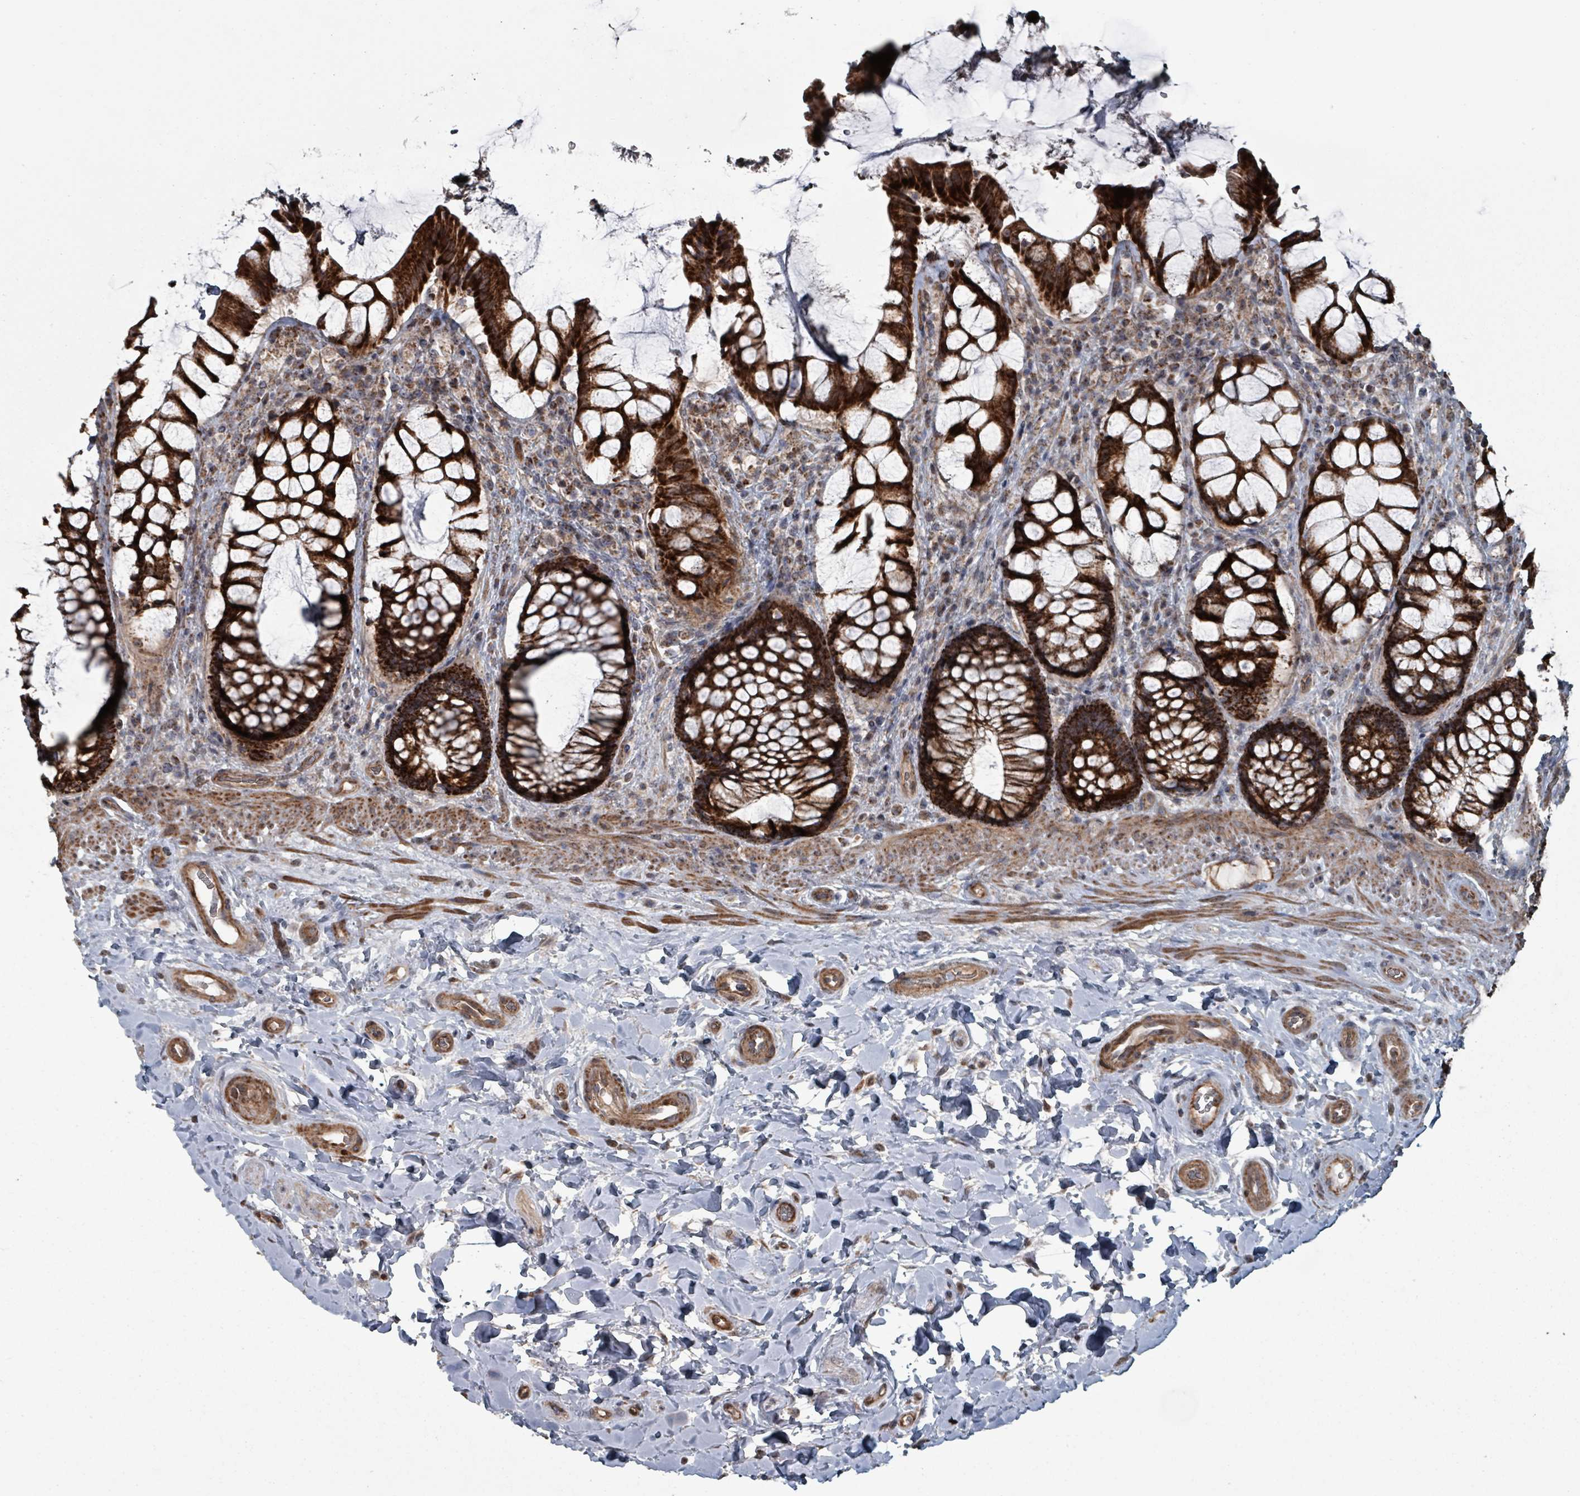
{"staining": {"intensity": "strong", "quantity": ">75%", "location": "cytoplasmic/membranous"}, "tissue": "rectum", "cell_type": "Glandular cells", "image_type": "normal", "snomed": [{"axis": "morphology", "description": "Normal tissue, NOS"}, {"axis": "topography", "description": "Rectum"}], "caption": "An image of rectum stained for a protein shows strong cytoplasmic/membranous brown staining in glandular cells. The staining is performed using DAB brown chromogen to label protein expression. The nuclei are counter-stained blue using hematoxylin.", "gene": "MRPL4", "patient": {"sex": "female", "age": 58}}